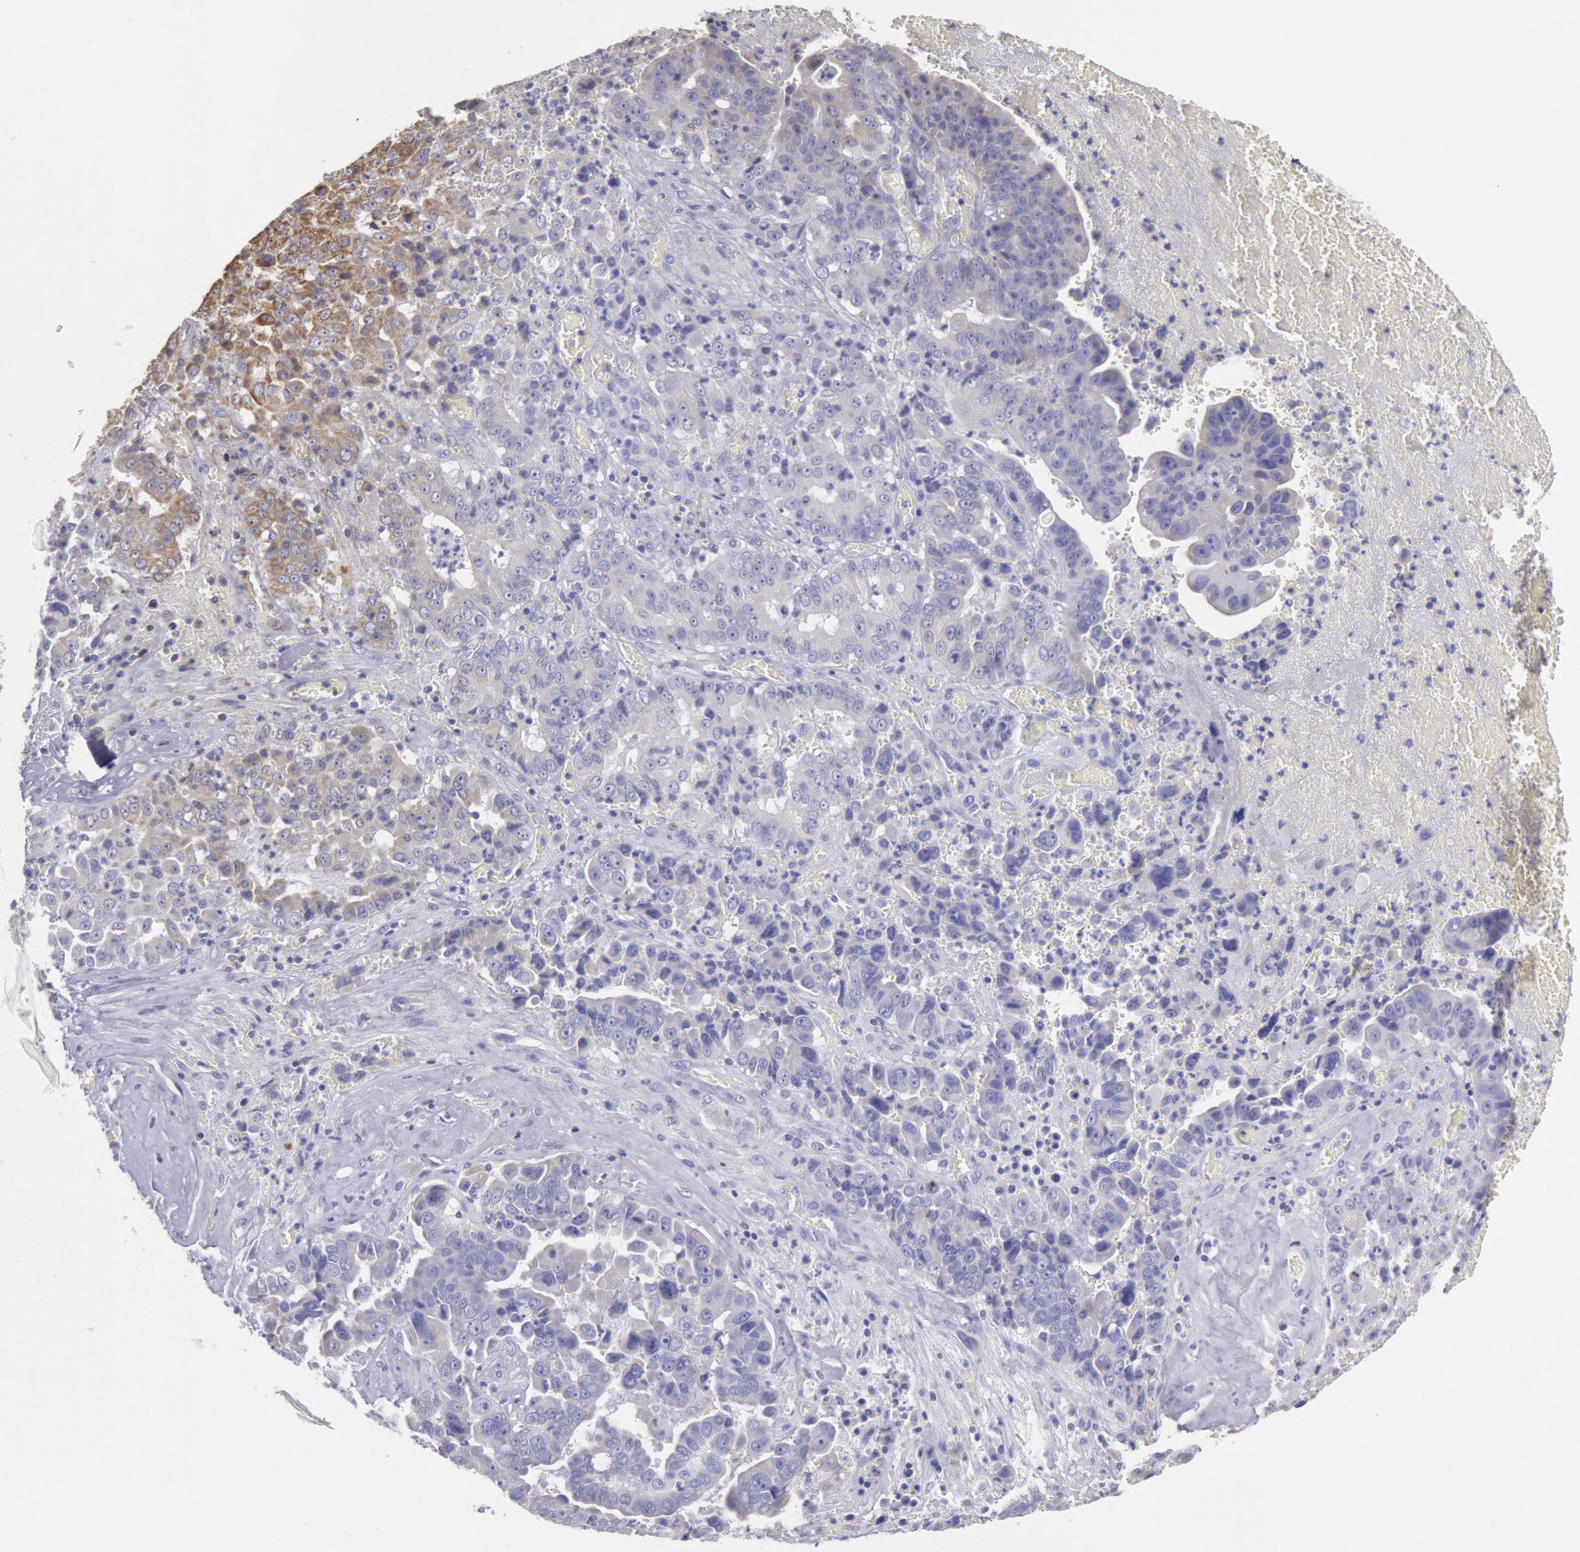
{"staining": {"intensity": "moderate", "quantity": "<25%", "location": "cytoplasmic/membranous"}, "tissue": "liver cancer", "cell_type": "Tumor cells", "image_type": "cancer", "snomed": [{"axis": "morphology", "description": "Cholangiocarcinoma"}, {"axis": "topography", "description": "Liver"}], "caption": "Immunohistochemical staining of liver cancer (cholangiocarcinoma) exhibits low levels of moderate cytoplasmic/membranous protein positivity in approximately <25% of tumor cells. (Stains: DAB (3,3'-diaminobenzidine) in brown, nuclei in blue, Microscopy: brightfield microscopy at high magnification).", "gene": "CYC1", "patient": {"sex": "female", "age": 79}}